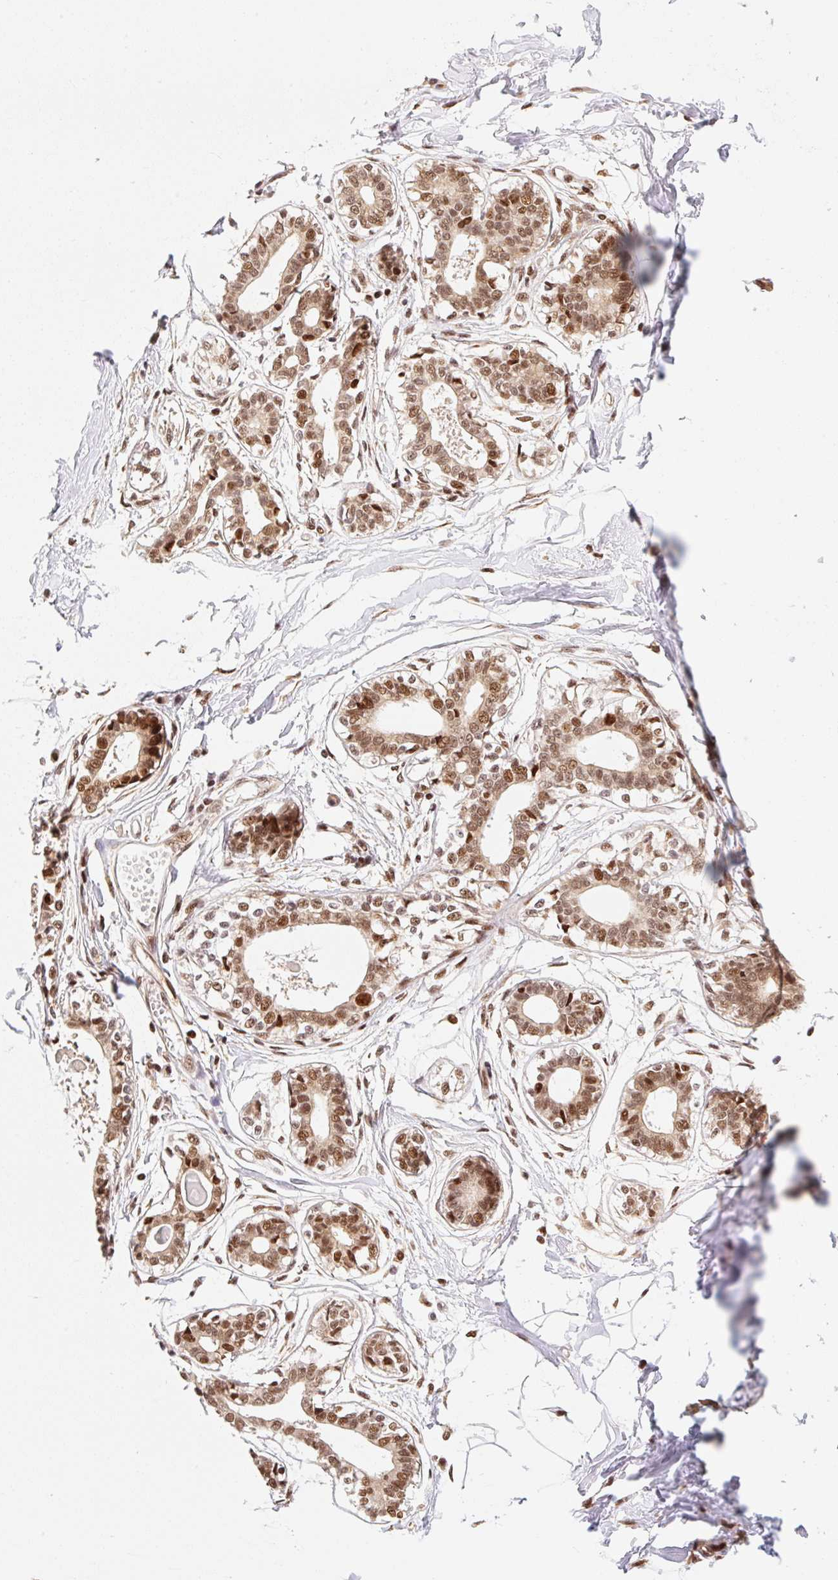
{"staining": {"intensity": "moderate", "quantity": ">75%", "location": "nuclear"}, "tissue": "breast", "cell_type": "Adipocytes", "image_type": "normal", "snomed": [{"axis": "morphology", "description": "Normal tissue, NOS"}, {"axis": "topography", "description": "Breast"}], "caption": "Adipocytes show medium levels of moderate nuclear expression in approximately >75% of cells in unremarkable human breast. Nuclei are stained in blue.", "gene": "INTS8", "patient": {"sex": "female", "age": 45}}